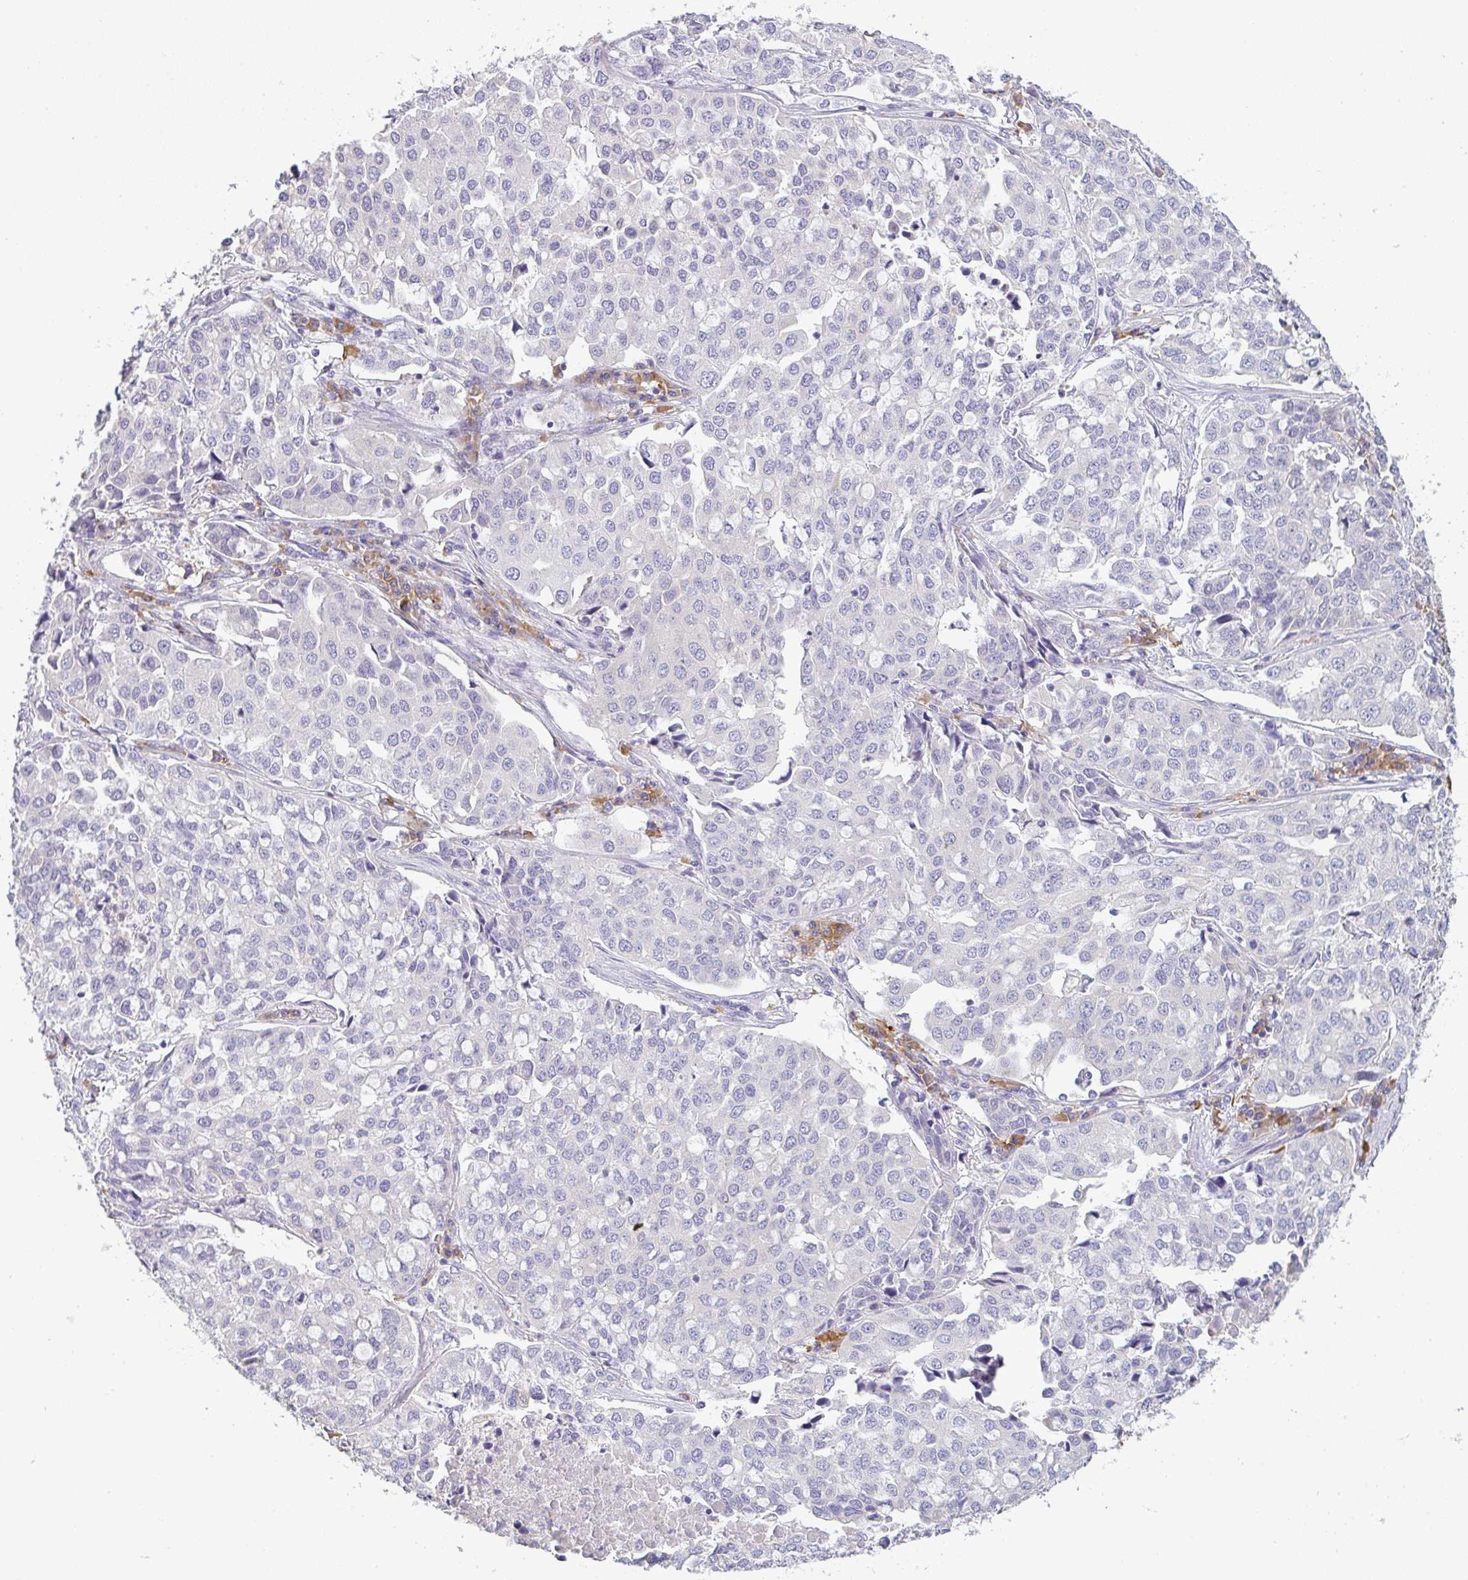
{"staining": {"intensity": "negative", "quantity": "none", "location": "none"}, "tissue": "lung cancer", "cell_type": "Tumor cells", "image_type": "cancer", "snomed": [{"axis": "morphology", "description": "Adenocarcinoma, NOS"}, {"axis": "morphology", "description": "Adenocarcinoma, metastatic, NOS"}, {"axis": "topography", "description": "Lymph node"}, {"axis": "topography", "description": "Lung"}], "caption": "Immunohistochemistry photomicrograph of lung cancer stained for a protein (brown), which demonstrates no positivity in tumor cells. (DAB immunohistochemistry (IHC) with hematoxylin counter stain).", "gene": "ZNF215", "patient": {"sex": "female", "age": 65}}